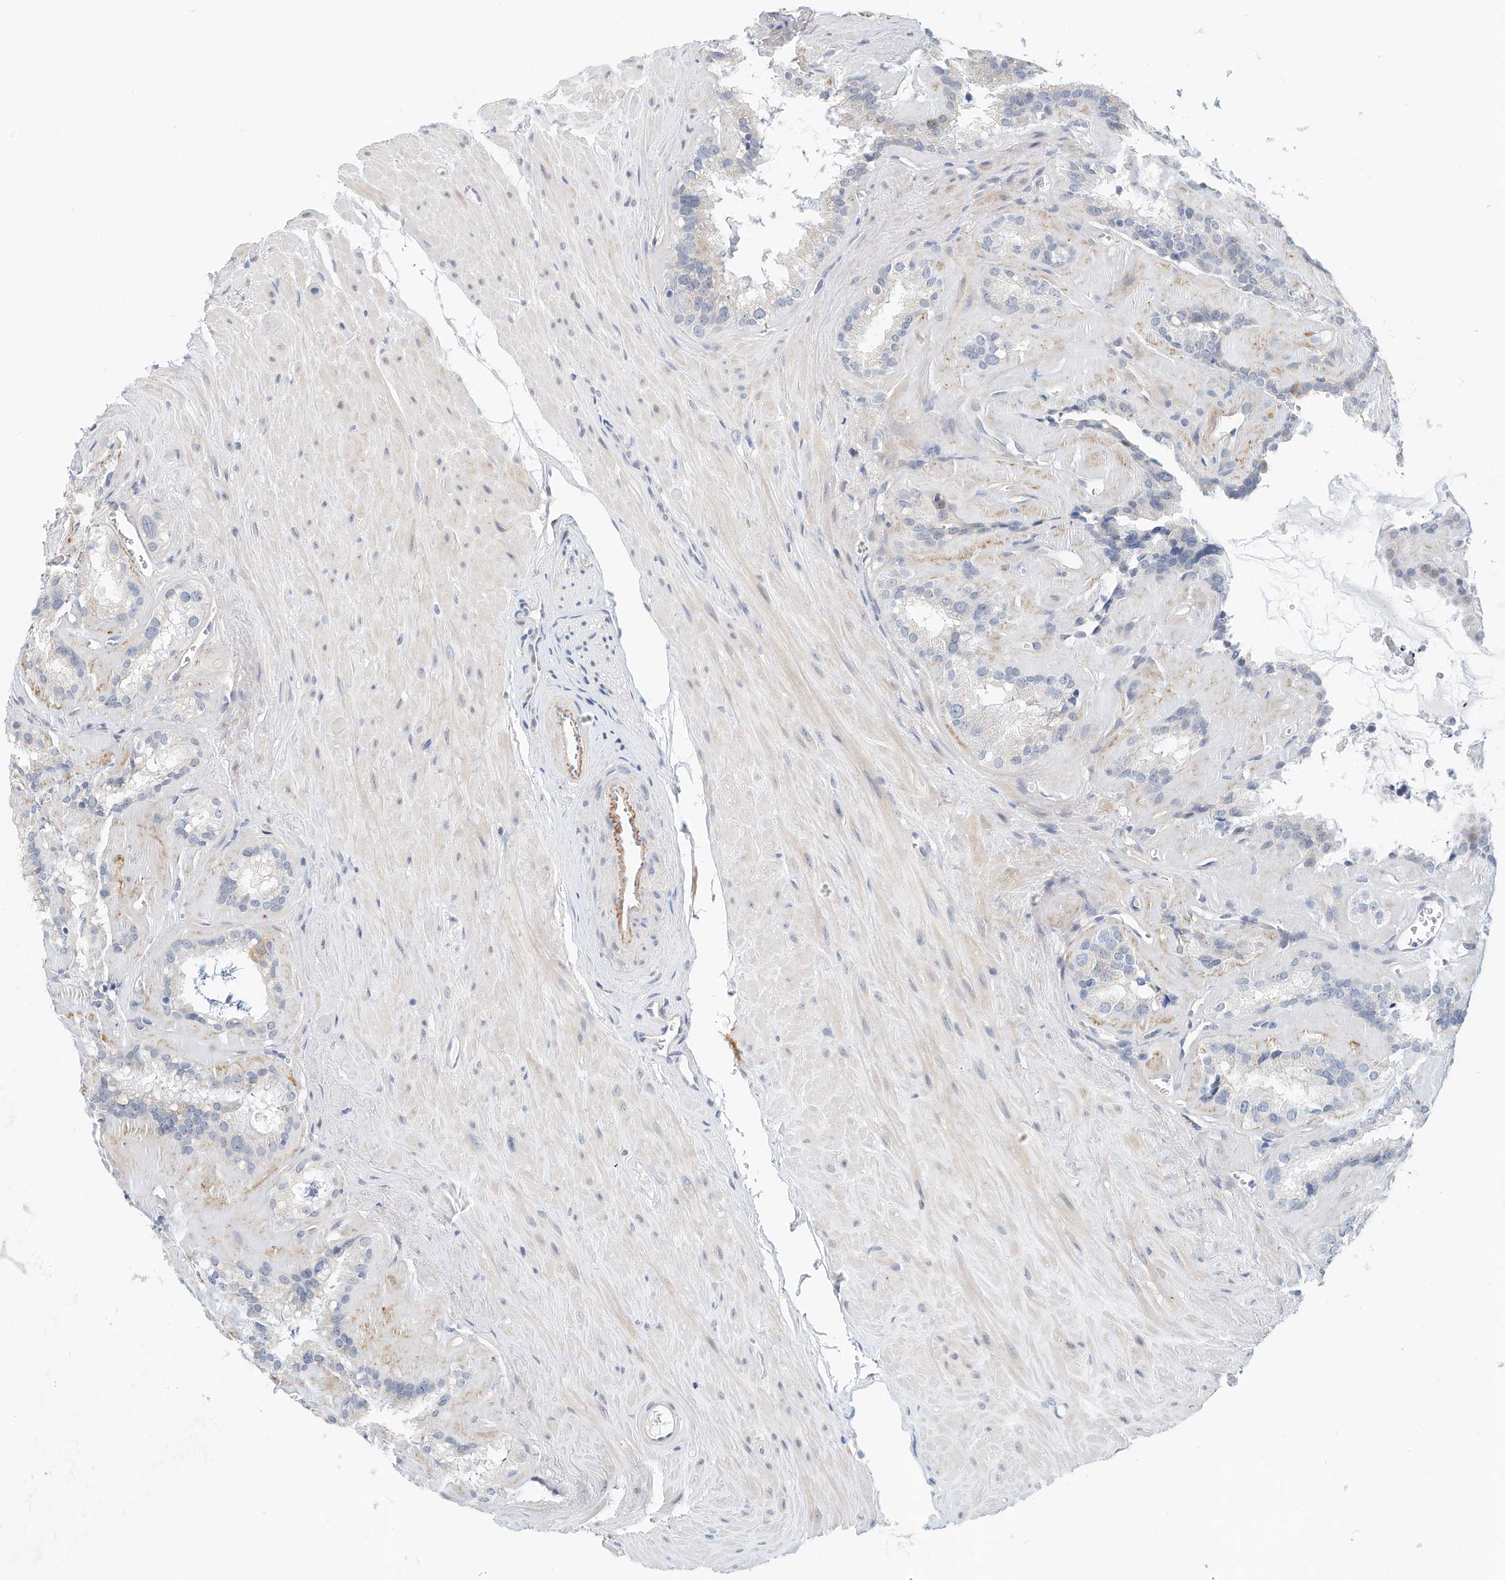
{"staining": {"intensity": "negative", "quantity": "none", "location": "none"}, "tissue": "seminal vesicle", "cell_type": "Glandular cells", "image_type": "normal", "snomed": [{"axis": "morphology", "description": "Normal tissue, NOS"}, {"axis": "topography", "description": "Prostate"}, {"axis": "topography", "description": "Seminal veicle"}], "caption": "A high-resolution micrograph shows immunohistochemistry staining of normal seminal vesicle, which reveals no significant positivity in glandular cells.", "gene": "ARHGAP28", "patient": {"sex": "male", "age": 59}}